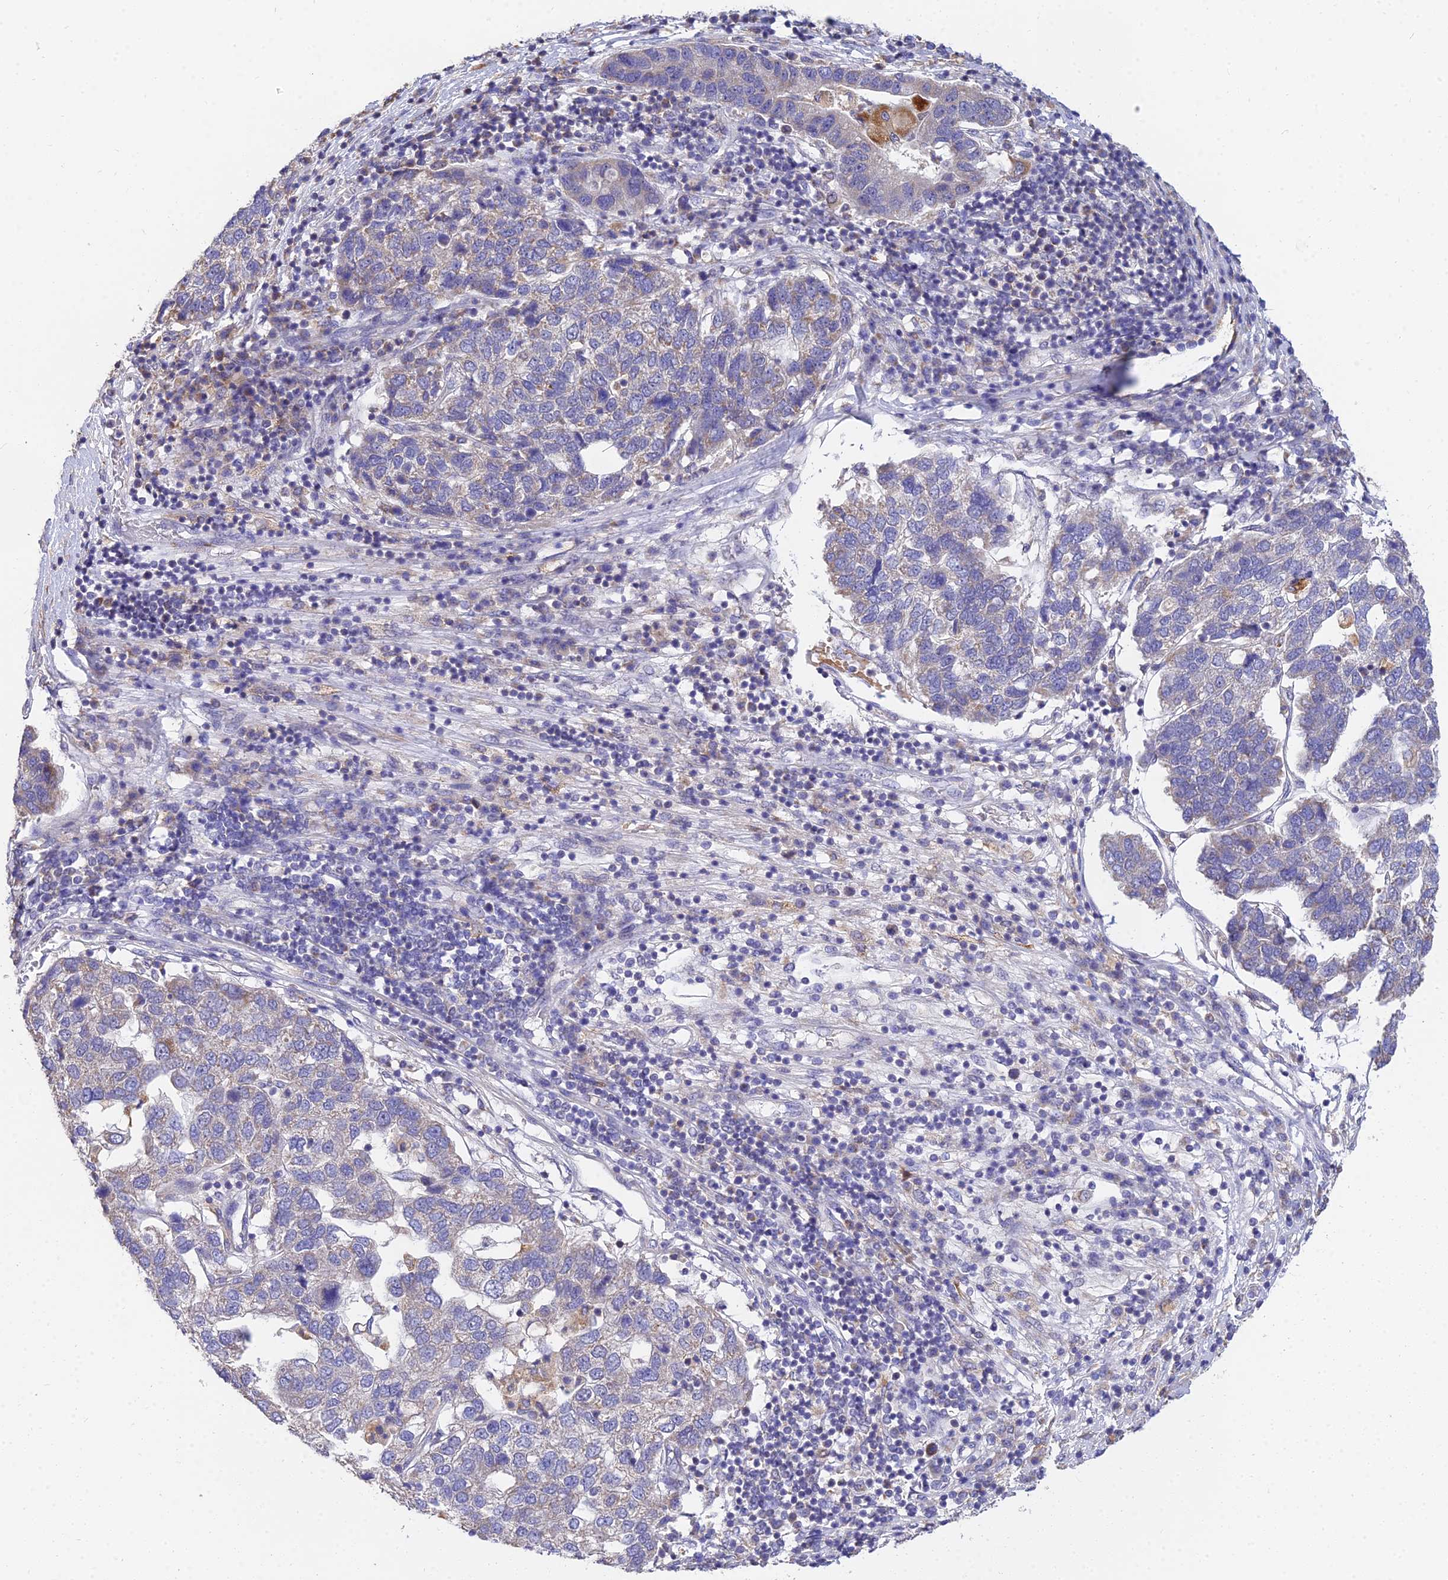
{"staining": {"intensity": "negative", "quantity": "none", "location": "none"}, "tissue": "pancreatic cancer", "cell_type": "Tumor cells", "image_type": "cancer", "snomed": [{"axis": "morphology", "description": "Adenocarcinoma, NOS"}, {"axis": "topography", "description": "Pancreas"}], "caption": "High magnification brightfield microscopy of pancreatic cancer stained with DAB (3,3'-diaminobenzidine) (brown) and counterstained with hematoxylin (blue): tumor cells show no significant staining.", "gene": "ARL8B", "patient": {"sex": "female", "age": 61}}